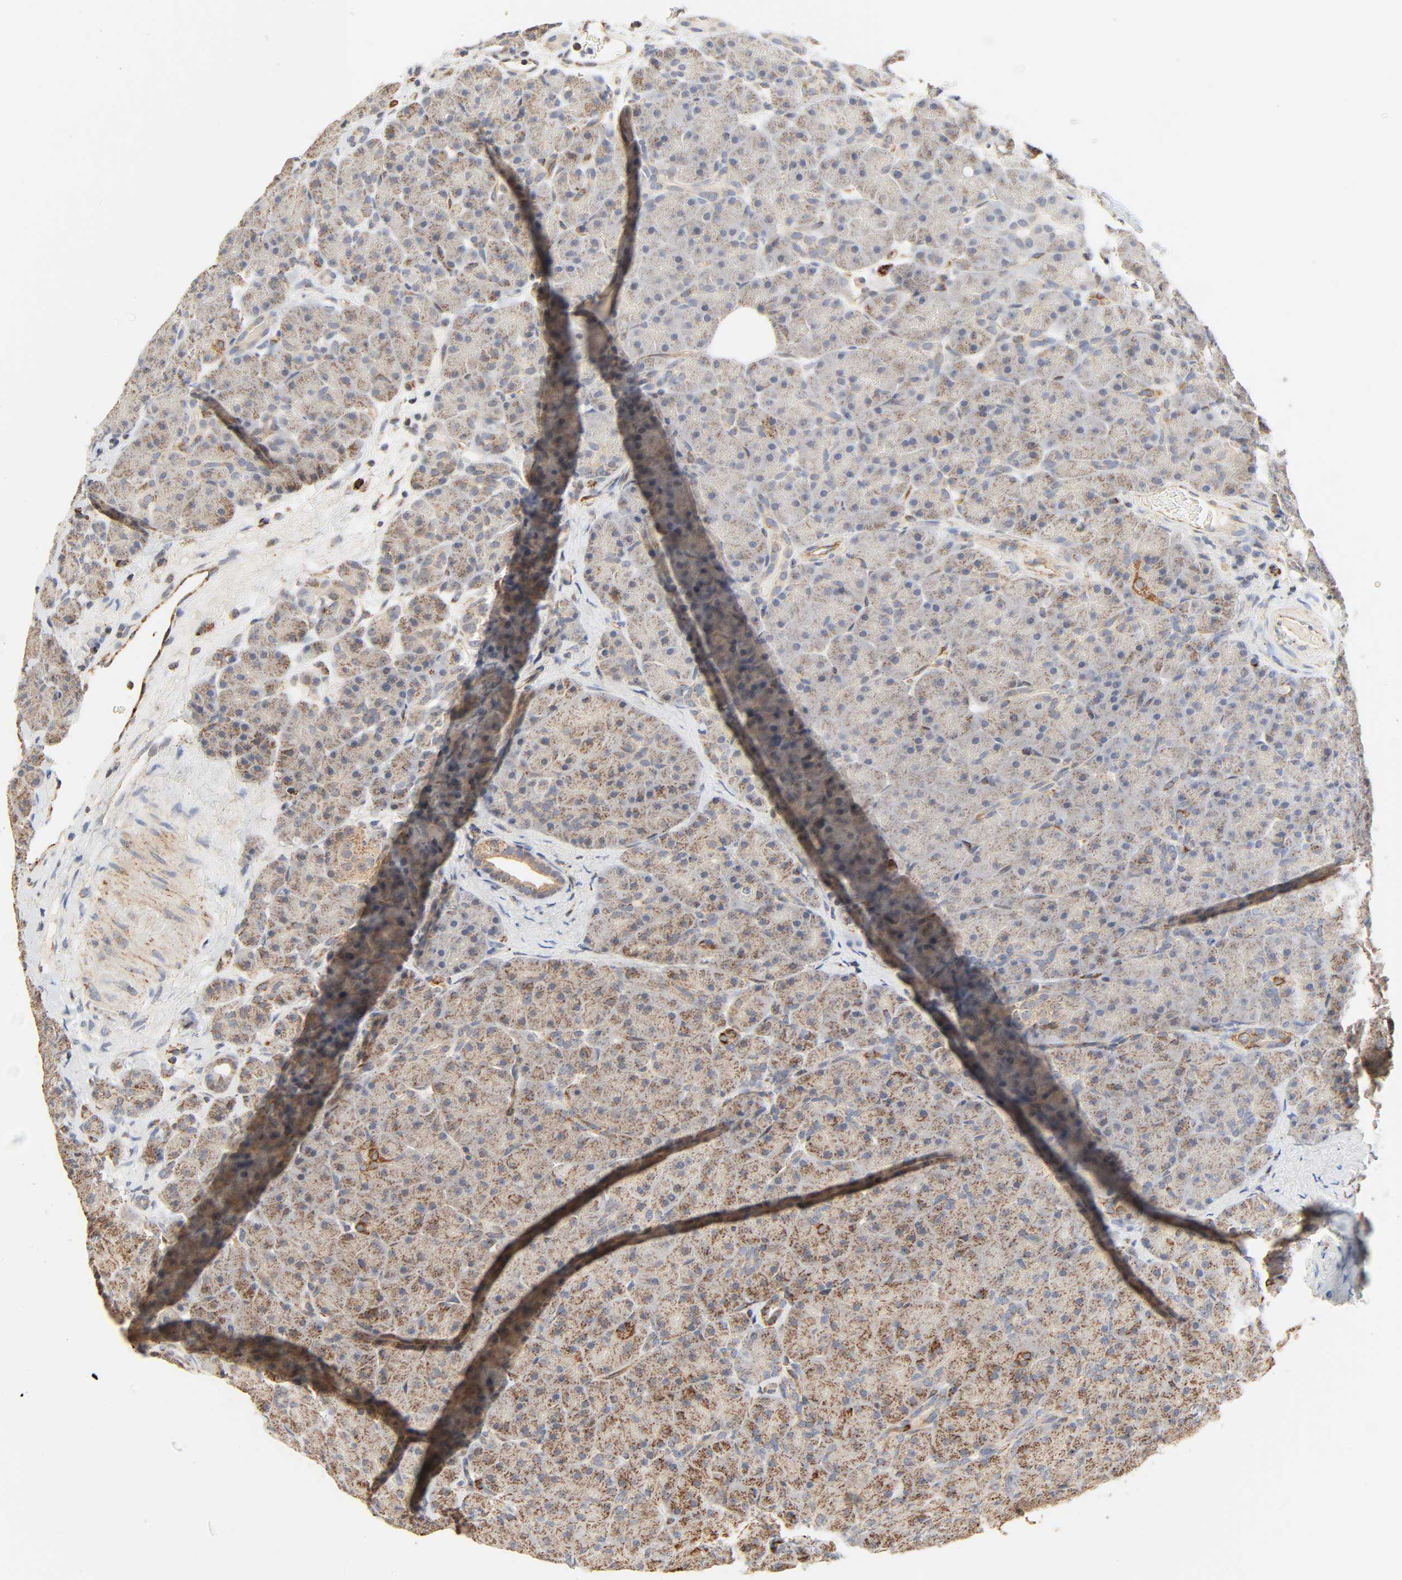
{"staining": {"intensity": "moderate", "quantity": ">75%", "location": "cytoplasmic/membranous"}, "tissue": "pancreas", "cell_type": "Exocrine glandular cells", "image_type": "normal", "snomed": [{"axis": "morphology", "description": "Normal tissue, NOS"}, {"axis": "topography", "description": "Pancreas"}], "caption": "The micrograph reveals immunohistochemical staining of normal pancreas. There is moderate cytoplasmic/membranous positivity is present in about >75% of exocrine glandular cells.", "gene": "ZMAT5", "patient": {"sex": "male", "age": 66}}